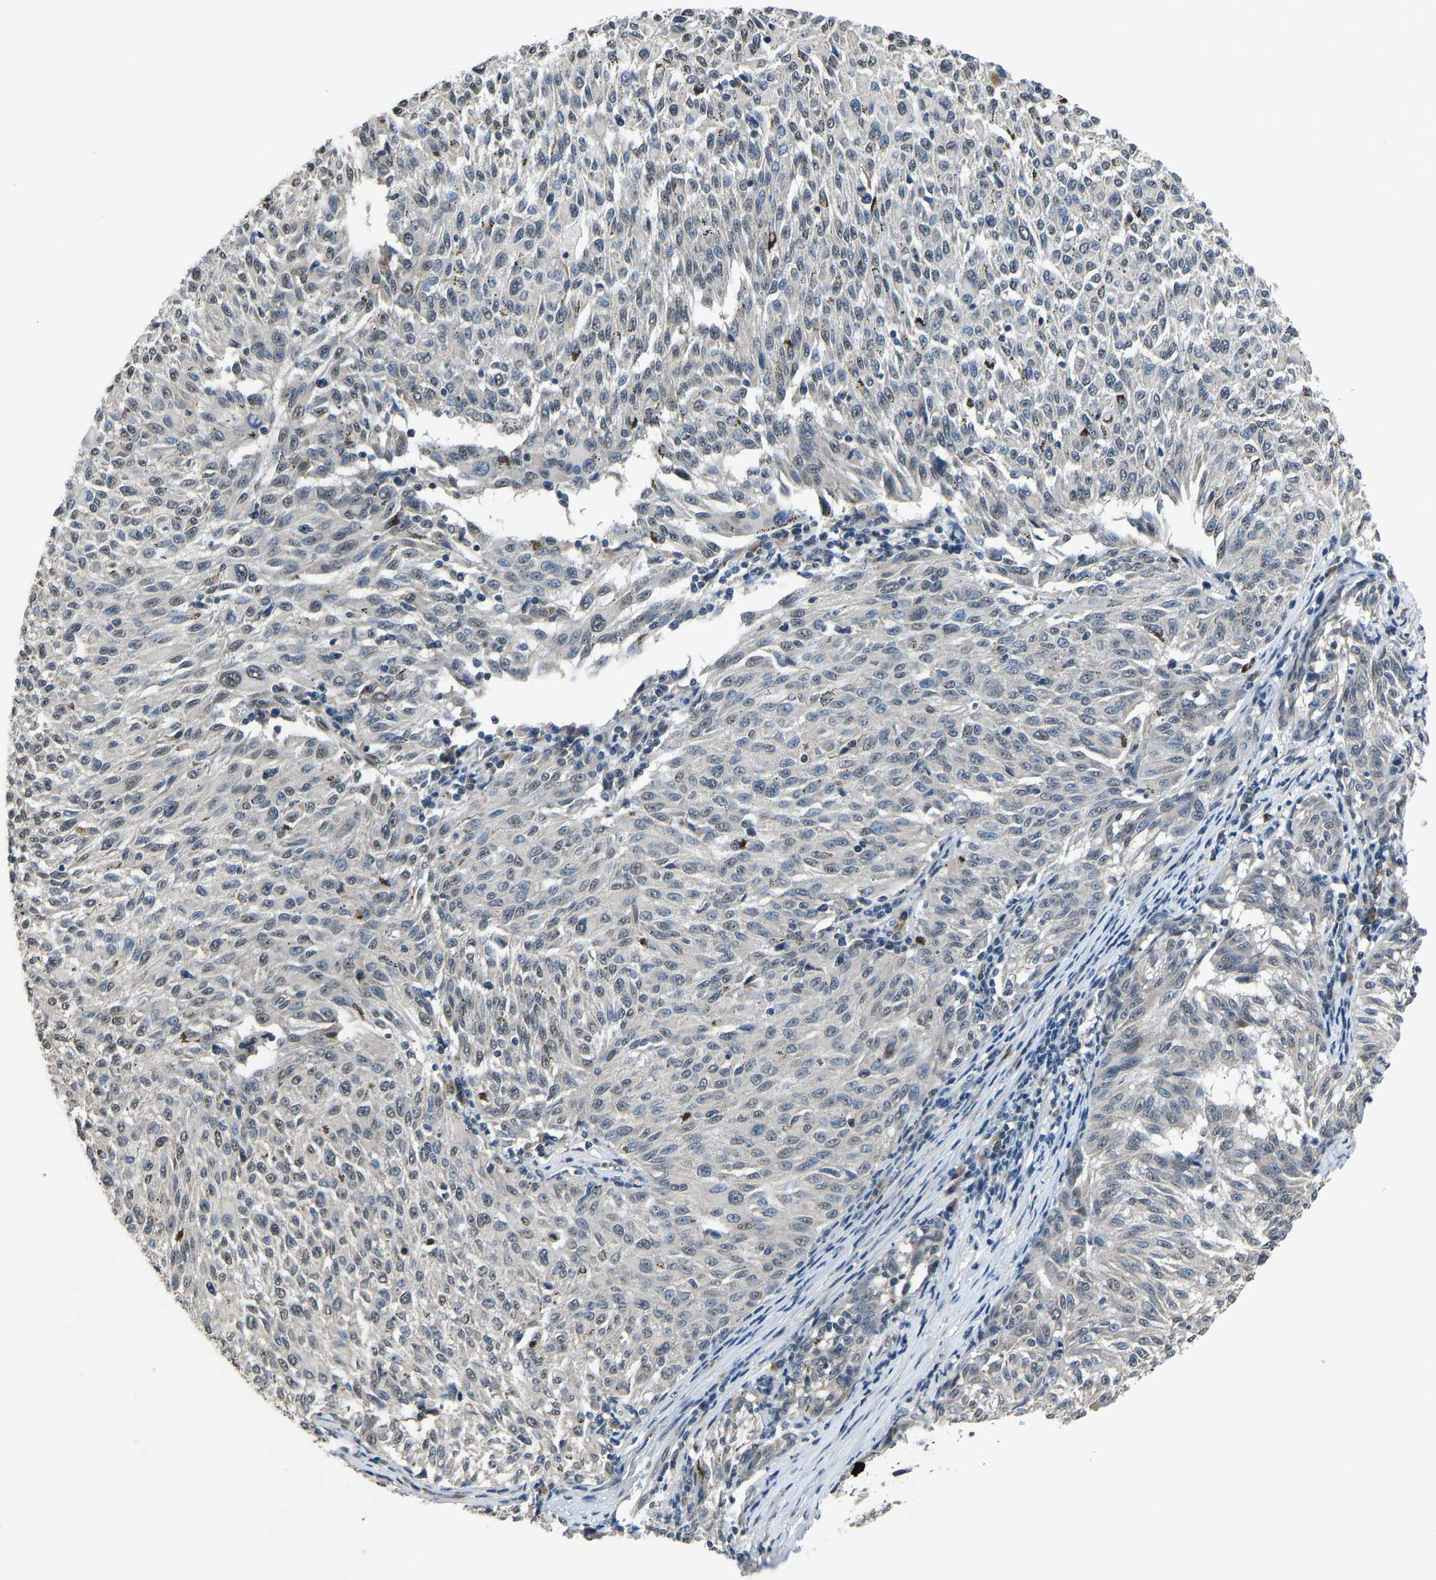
{"staining": {"intensity": "negative", "quantity": "none", "location": "none"}, "tissue": "melanoma", "cell_type": "Tumor cells", "image_type": "cancer", "snomed": [{"axis": "morphology", "description": "Malignant melanoma, NOS"}, {"axis": "topography", "description": "Skin"}], "caption": "A histopathology image of melanoma stained for a protein displays no brown staining in tumor cells. (Stains: DAB immunohistochemistry (IHC) with hematoxylin counter stain, Microscopy: brightfield microscopy at high magnification).", "gene": "FOS", "patient": {"sex": "female", "age": 72}}